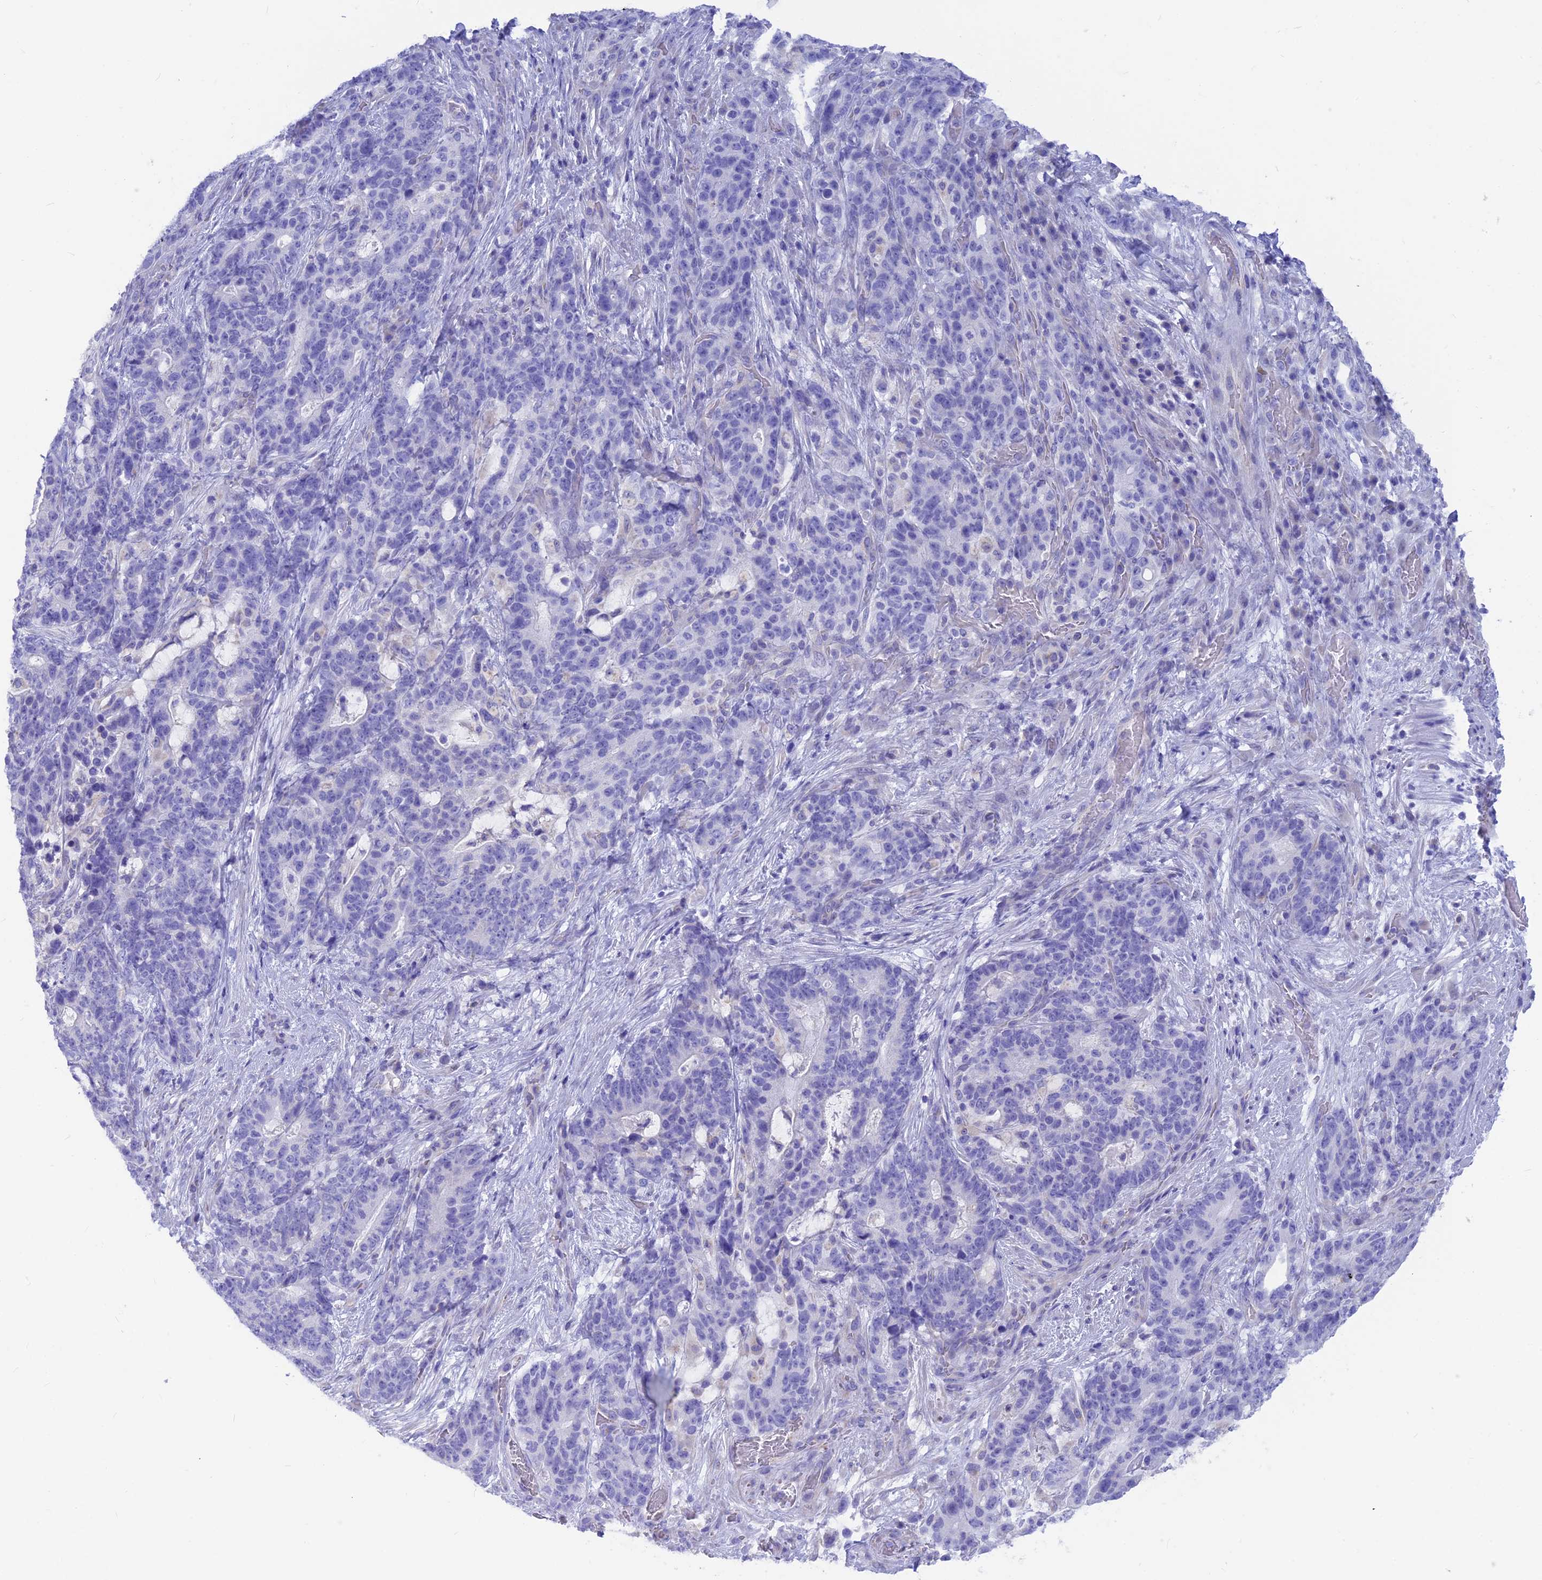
{"staining": {"intensity": "negative", "quantity": "none", "location": "none"}, "tissue": "stomach cancer", "cell_type": "Tumor cells", "image_type": "cancer", "snomed": [{"axis": "morphology", "description": "Normal tissue, NOS"}, {"axis": "morphology", "description": "Adenocarcinoma, NOS"}, {"axis": "topography", "description": "Stomach"}], "caption": "Immunohistochemistry of human stomach cancer exhibits no positivity in tumor cells. (Stains: DAB (3,3'-diaminobenzidine) IHC with hematoxylin counter stain, Microscopy: brightfield microscopy at high magnification).", "gene": "GNGT2", "patient": {"sex": "female", "age": 64}}